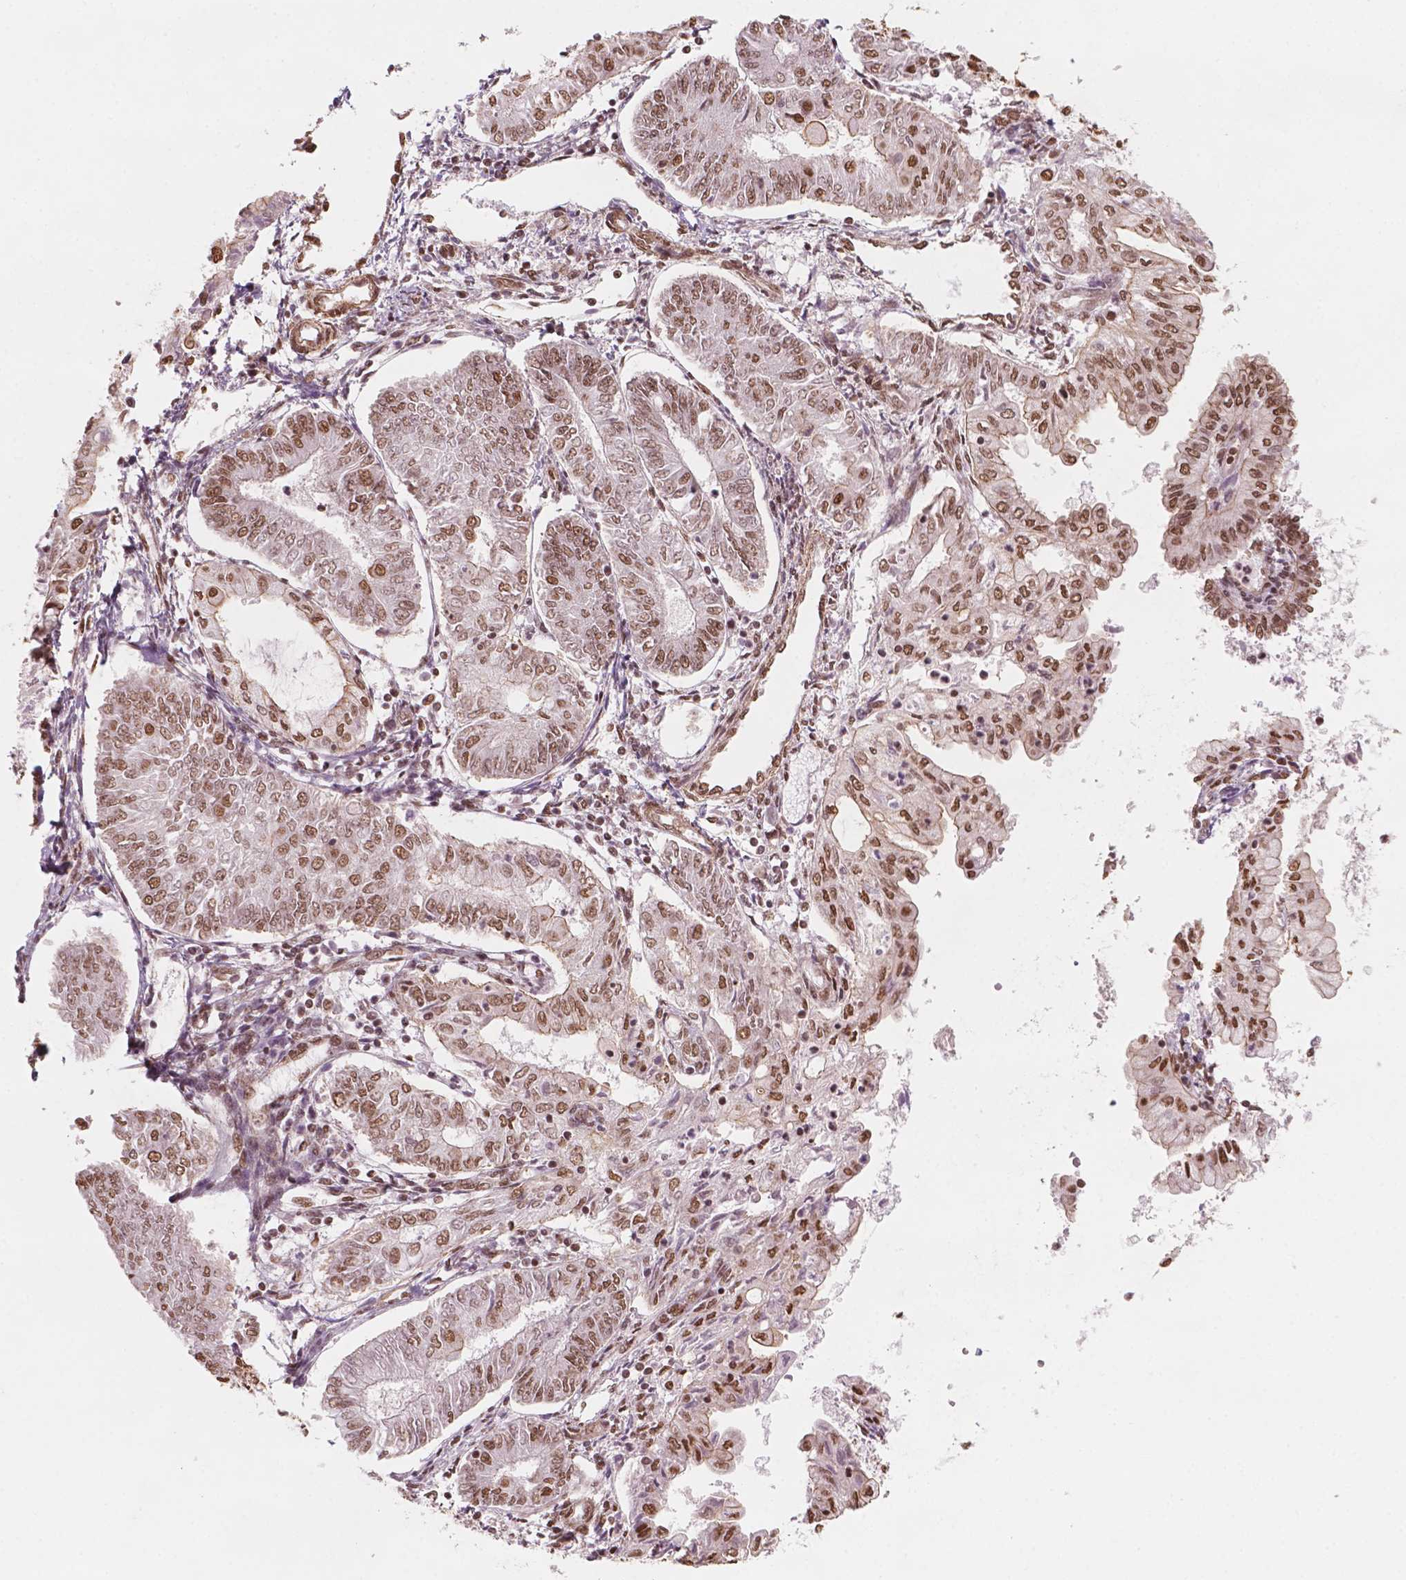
{"staining": {"intensity": "moderate", "quantity": ">75%", "location": "nuclear"}, "tissue": "endometrial cancer", "cell_type": "Tumor cells", "image_type": "cancer", "snomed": [{"axis": "morphology", "description": "Adenocarcinoma, NOS"}, {"axis": "topography", "description": "Endometrium"}], "caption": "Brown immunohistochemical staining in human adenocarcinoma (endometrial) demonstrates moderate nuclear positivity in approximately >75% of tumor cells.", "gene": "GTF3C5", "patient": {"sex": "female", "age": 68}}